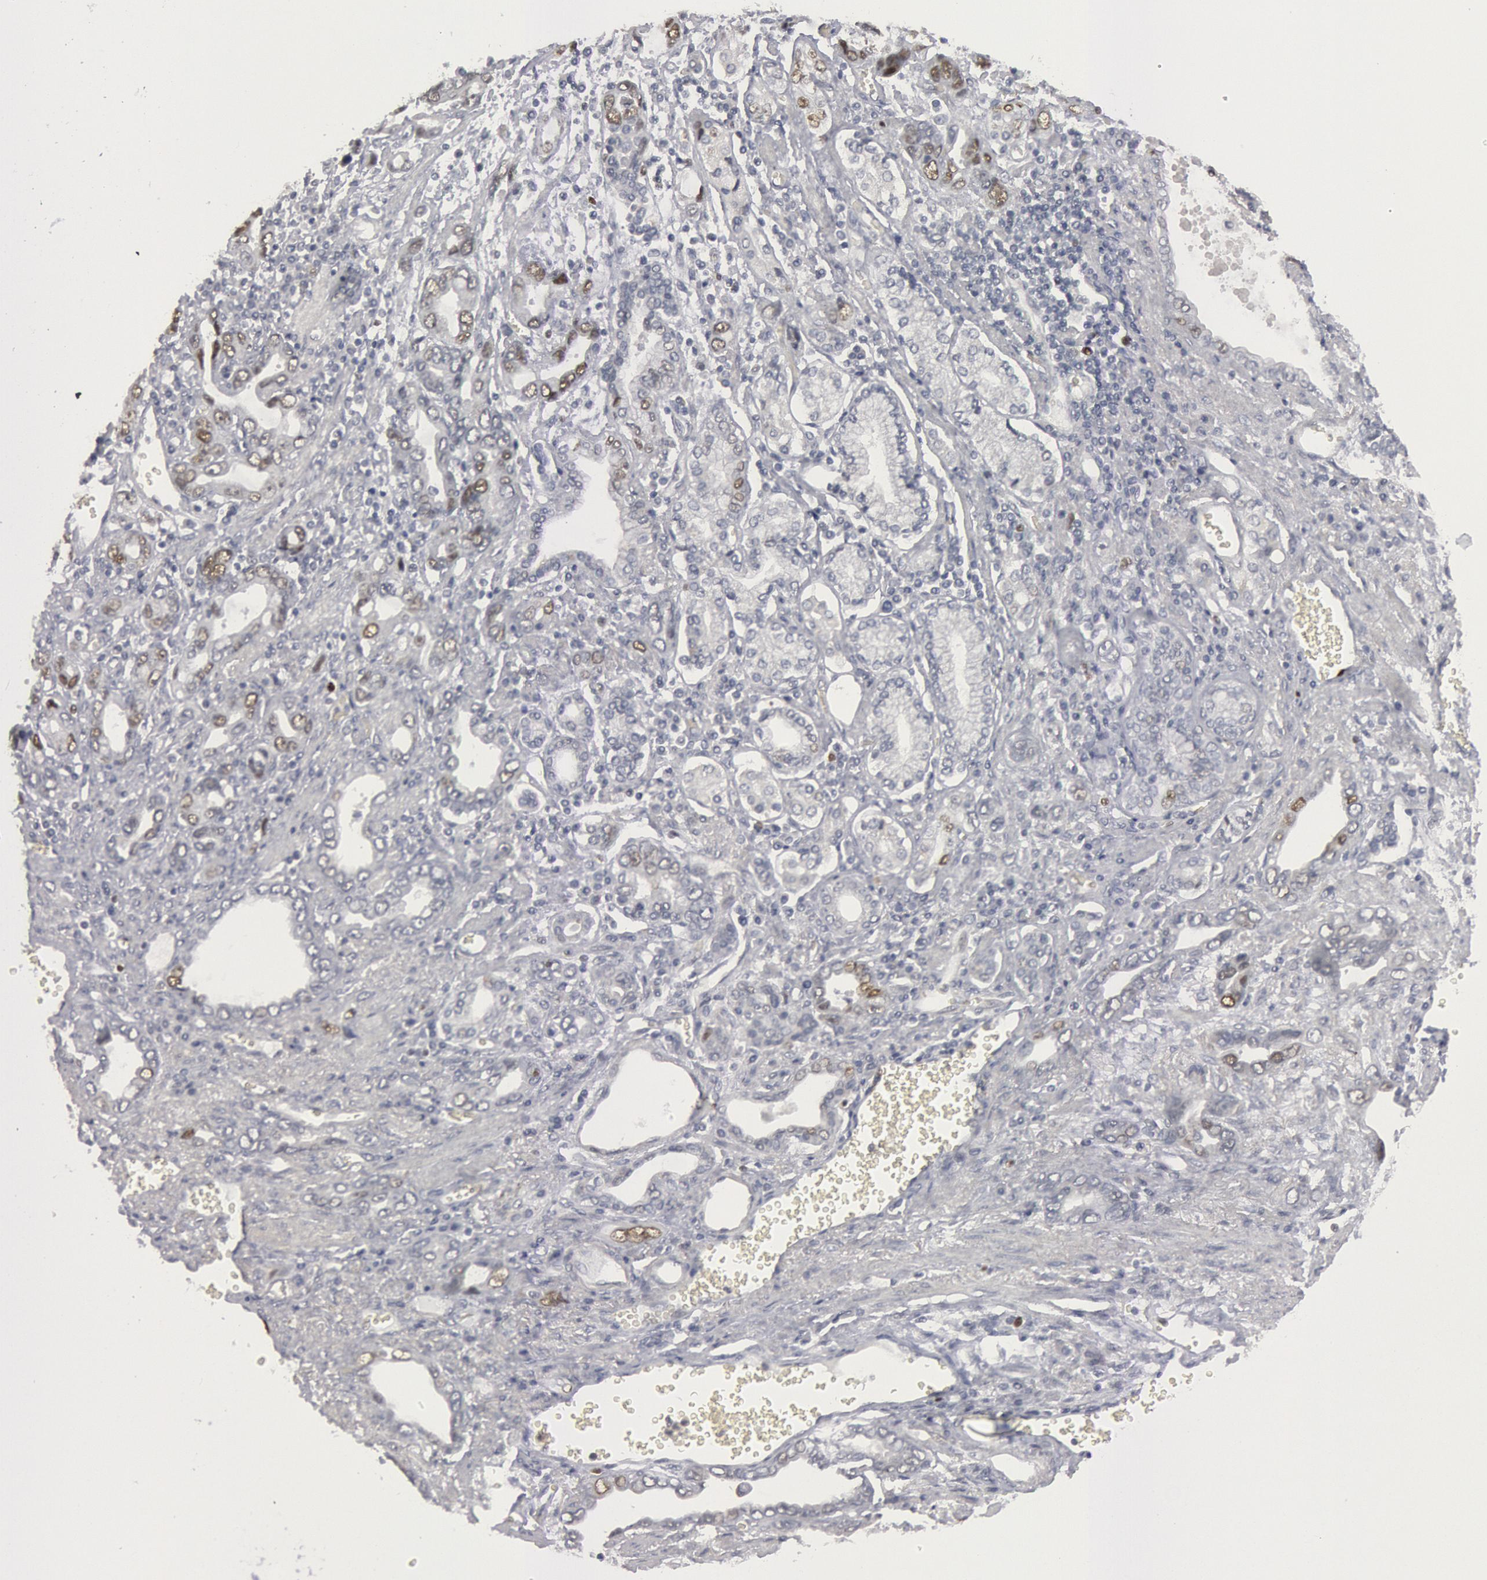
{"staining": {"intensity": "weak", "quantity": "25%-75%", "location": "nuclear"}, "tissue": "stomach cancer", "cell_type": "Tumor cells", "image_type": "cancer", "snomed": [{"axis": "morphology", "description": "Adenocarcinoma, NOS"}, {"axis": "topography", "description": "Stomach"}], "caption": "Protein staining of stomach adenocarcinoma tissue displays weak nuclear staining in approximately 25%-75% of tumor cells.", "gene": "WDHD1", "patient": {"sex": "male", "age": 78}}